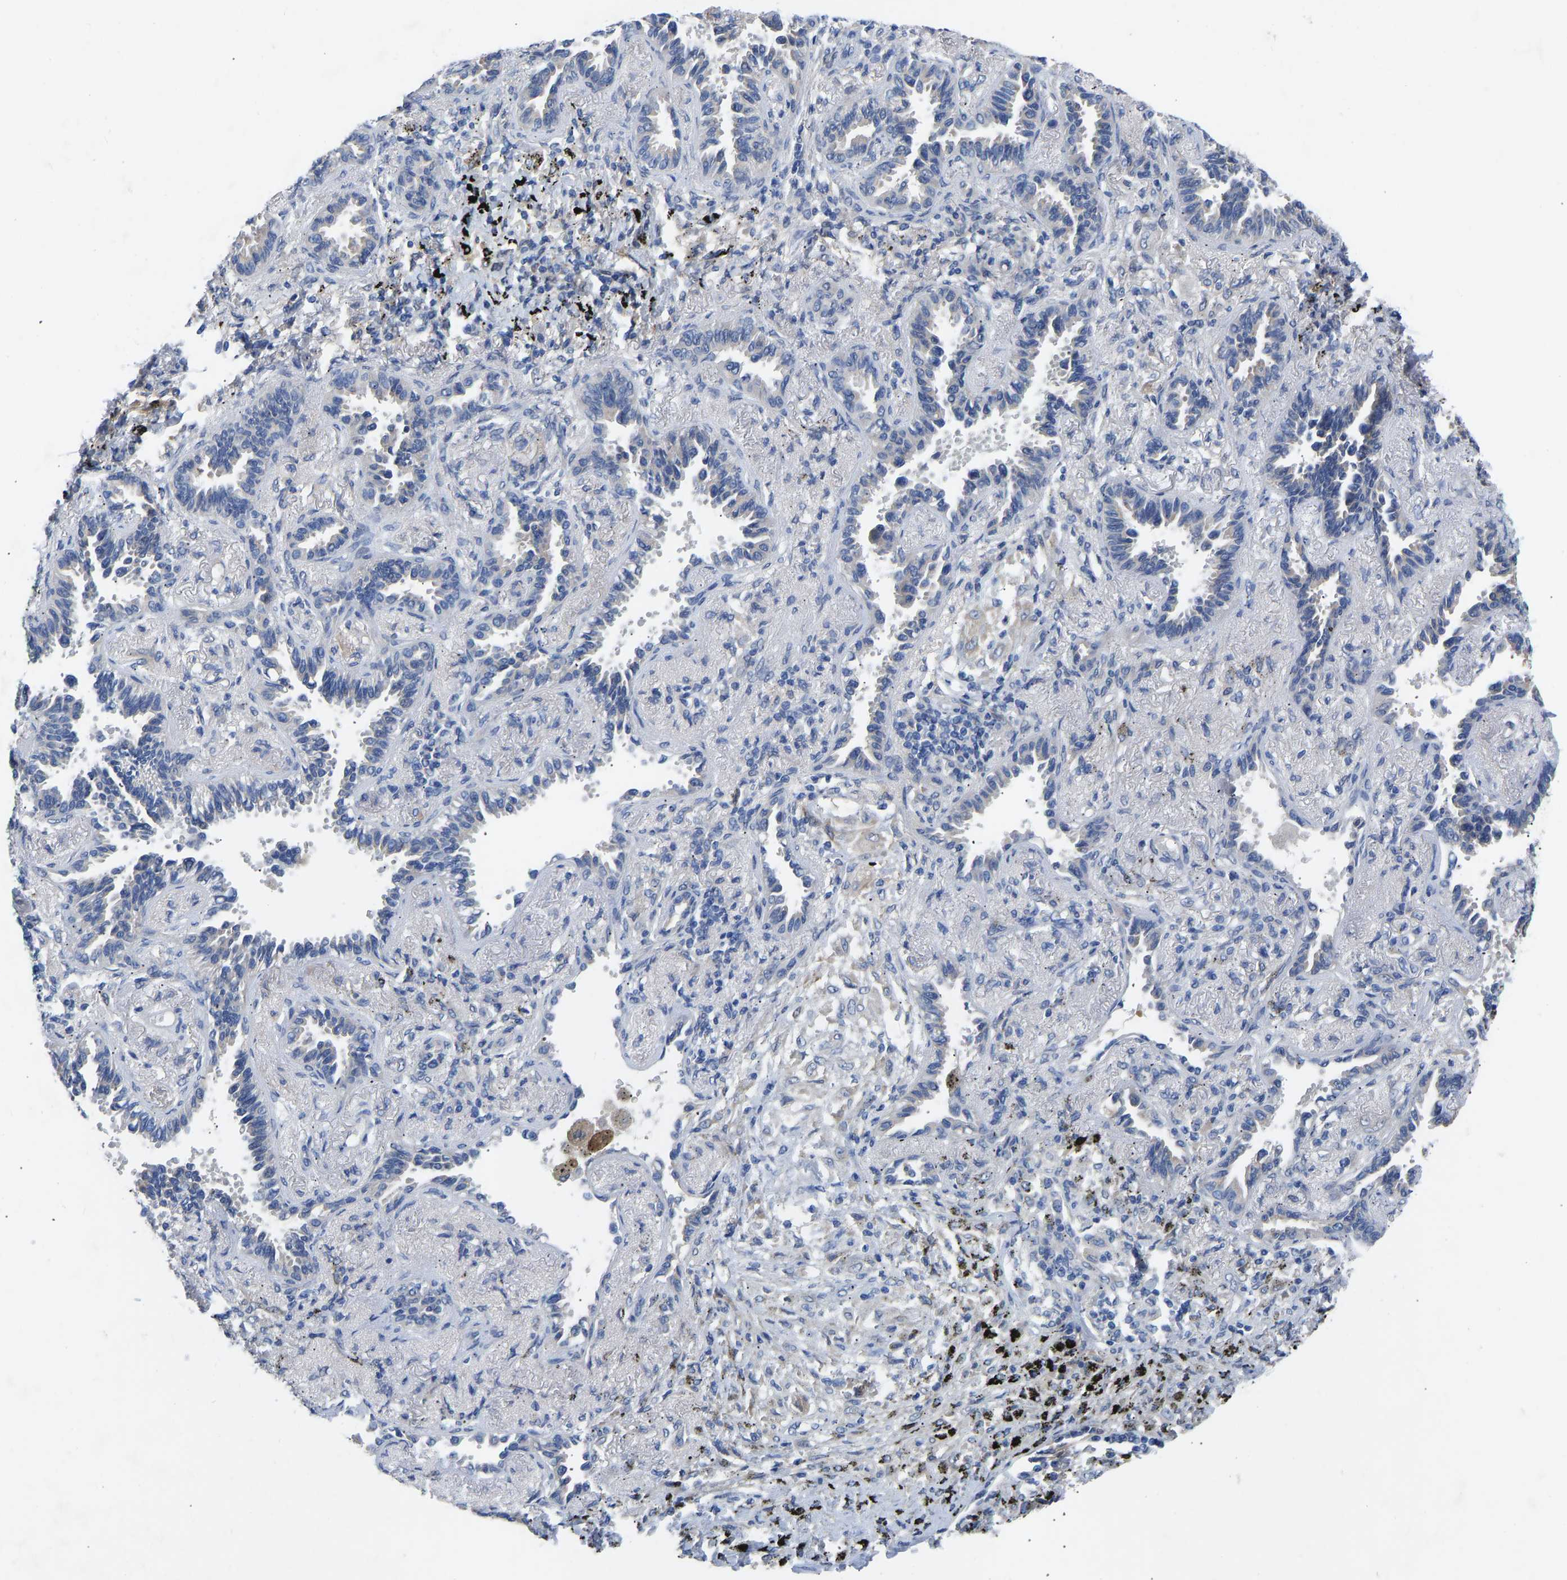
{"staining": {"intensity": "negative", "quantity": "none", "location": "none"}, "tissue": "lung cancer", "cell_type": "Tumor cells", "image_type": "cancer", "snomed": [{"axis": "morphology", "description": "Adenocarcinoma, NOS"}, {"axis": "topography", "description": "Lung"}], "caption": "Lung adenocarcinoma was stained to show a protein in brown. There is no significant positivity in tumor cells. (DAB IHC with hematoxylin counter stain).", "gene": "RBP1", "patient": {"sex": "male", "age": 59}}